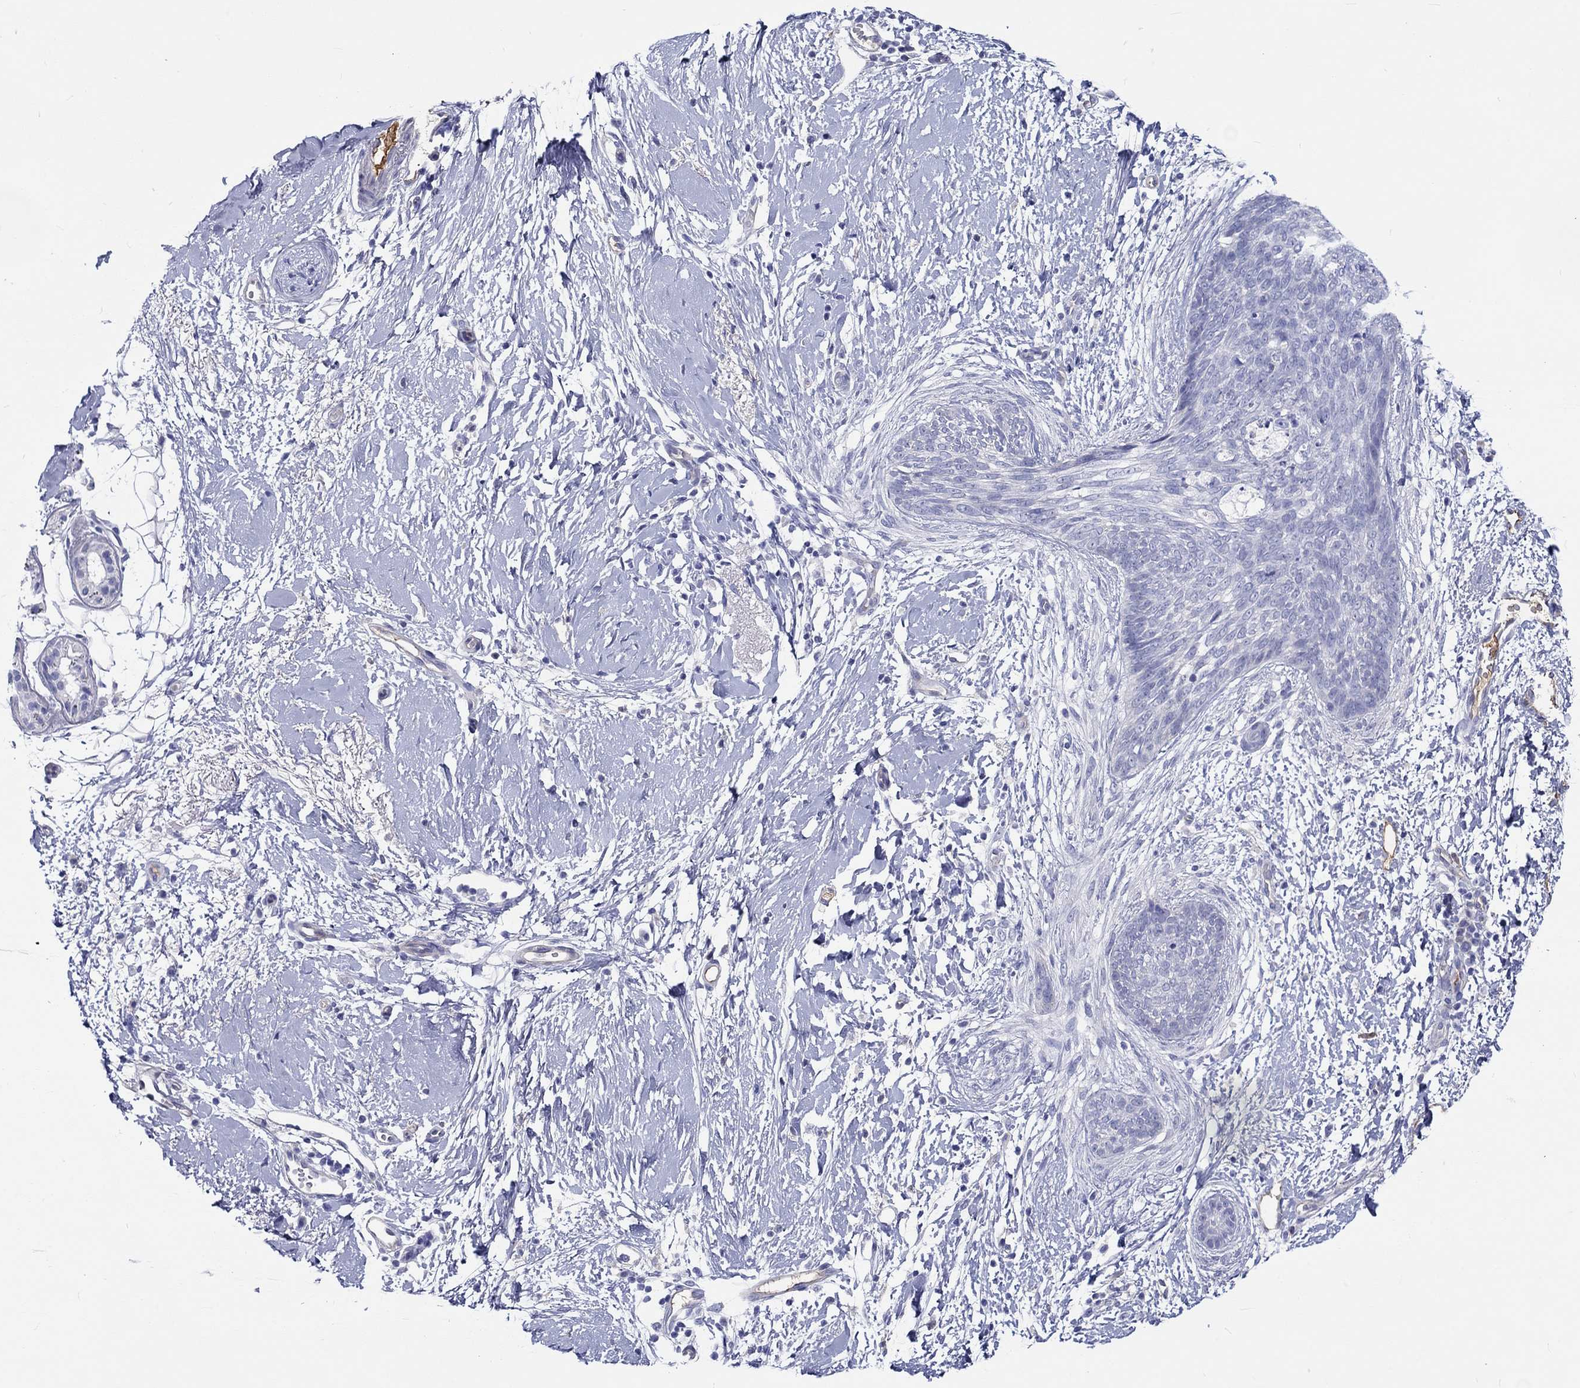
{"staining": {"intensity": "negative", "quantity": "none", "location": "none"}, "tissue": "skin cancer", "cell_type": "Tumor cells", "image_type": "cancer", "snomed": [{"axis": "morphology", "description": "Normal tissue, NOS"}, {"axis": "morphology", "description": "Basal cell carcinoma"}, {"axis": "topography", "description": "Skin"}], "caption": "Immunohistochemistry (IHC) image of skin basal cell carcinoma stained for a protein (brown), which demonstrates no staining in tumor cells.", "gene": "CDY2B", "patient": {"sex": "male", "age": 84}}